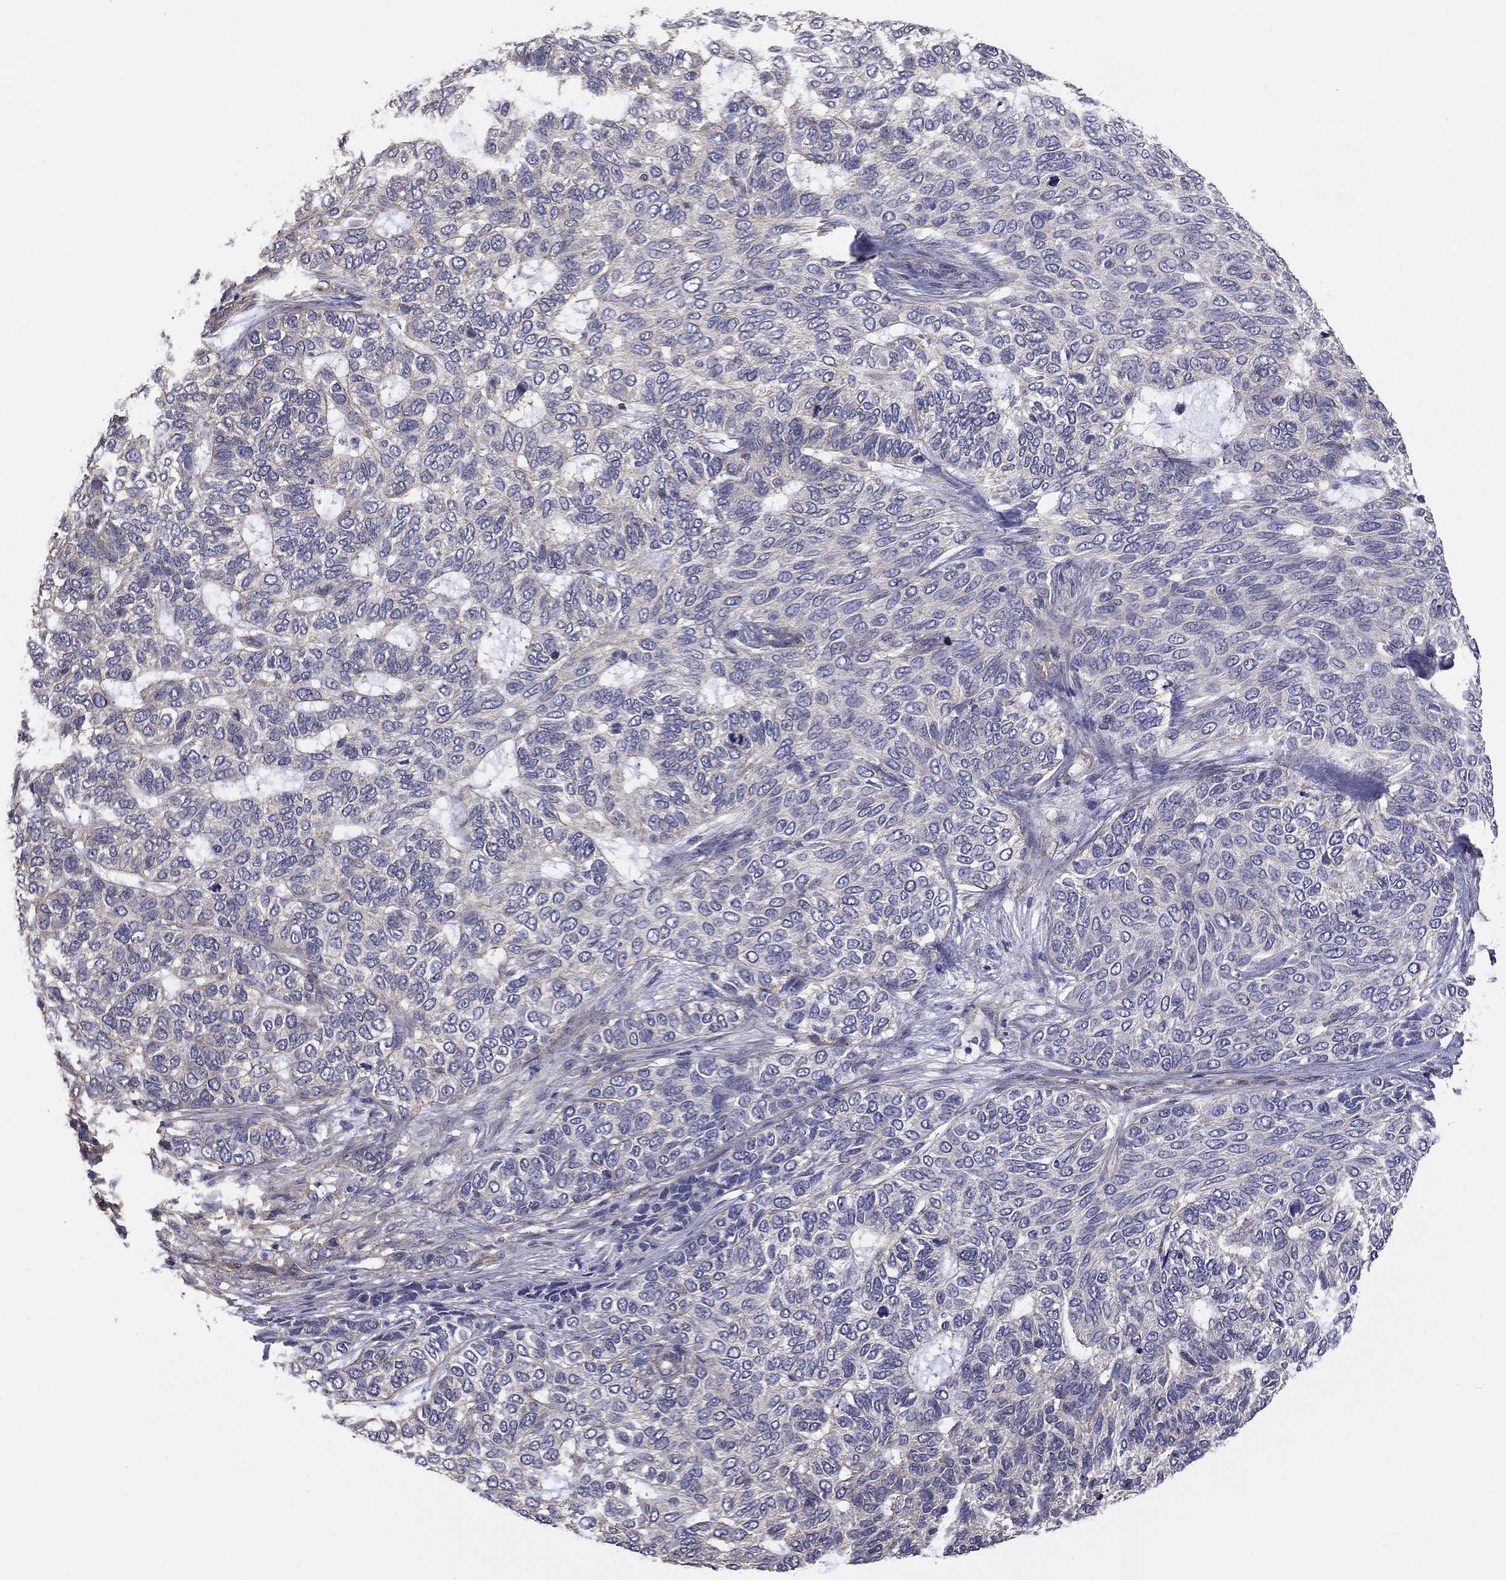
{"staining": {"intensity": "negative", "quantity": "none", "location": "none"}, "tissue": "skin cancer", "cell_type": "Tumor cells", "image_type": "cancer", "snomed": [{"axis": "morphology", "description": "Basal cell carcinoma"}, {"axis": "topography", "description": "Skin"}], "caption": "Protein analysis of basal cell carcinoma (skin) reveals no significant expression in tumor cells.", "gene": "TCHH", "patient": {"sex": "female", "age": 65}}